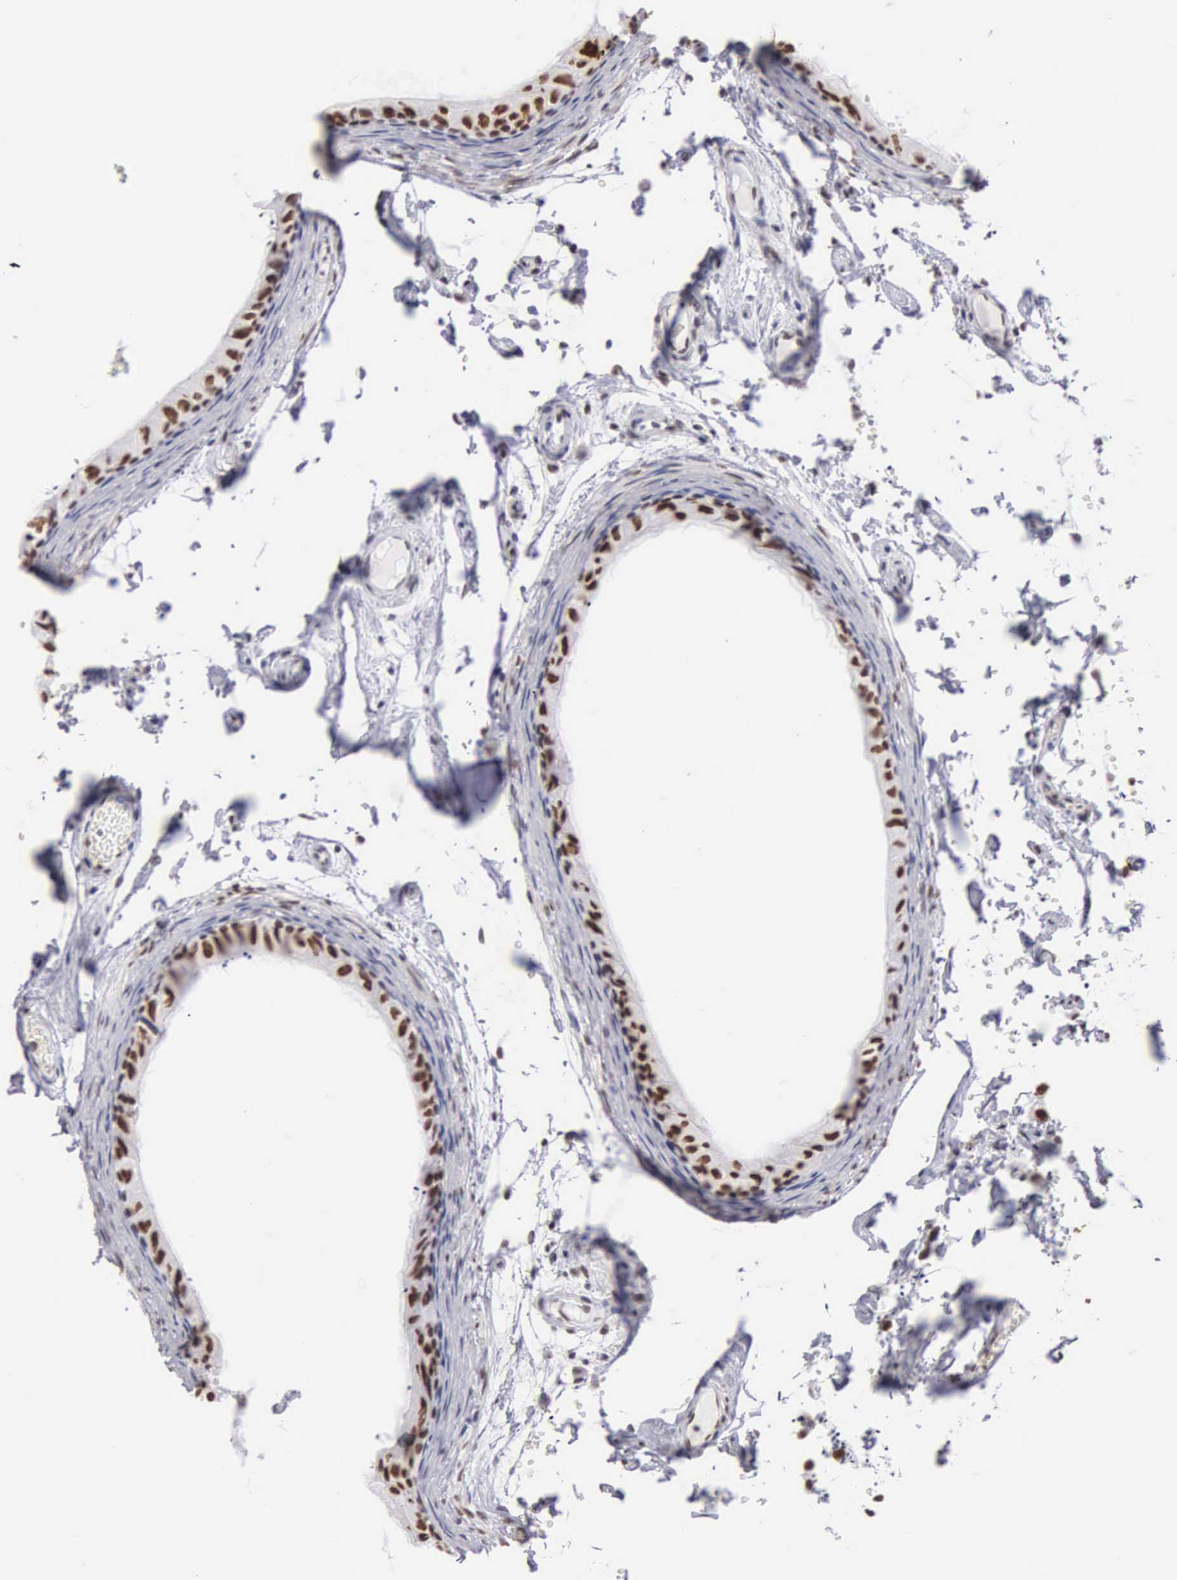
{"staining": {"intensity": "moderate", "quantity": "25%-75%", "location": "nuclear"}, "tissue": "epididymis", "cell_type": "Glandular cells", "image_type": "normal", "snomed": [{"axis": "morphology", "description": "Normal tissue, NOS"}, {"axis": "topography", "description": "Epididymis"}], "caption": "Immunohistochemistry (IHC) (DAB) staining of unremarkable epididymis displays moderate nuclear protein staining in about 25%-75% of glandular cells. (IHC, brightfield microscopy, high magnification).", "gene": "CSTF2", "patient": {"sex": "male", "age": 77}}